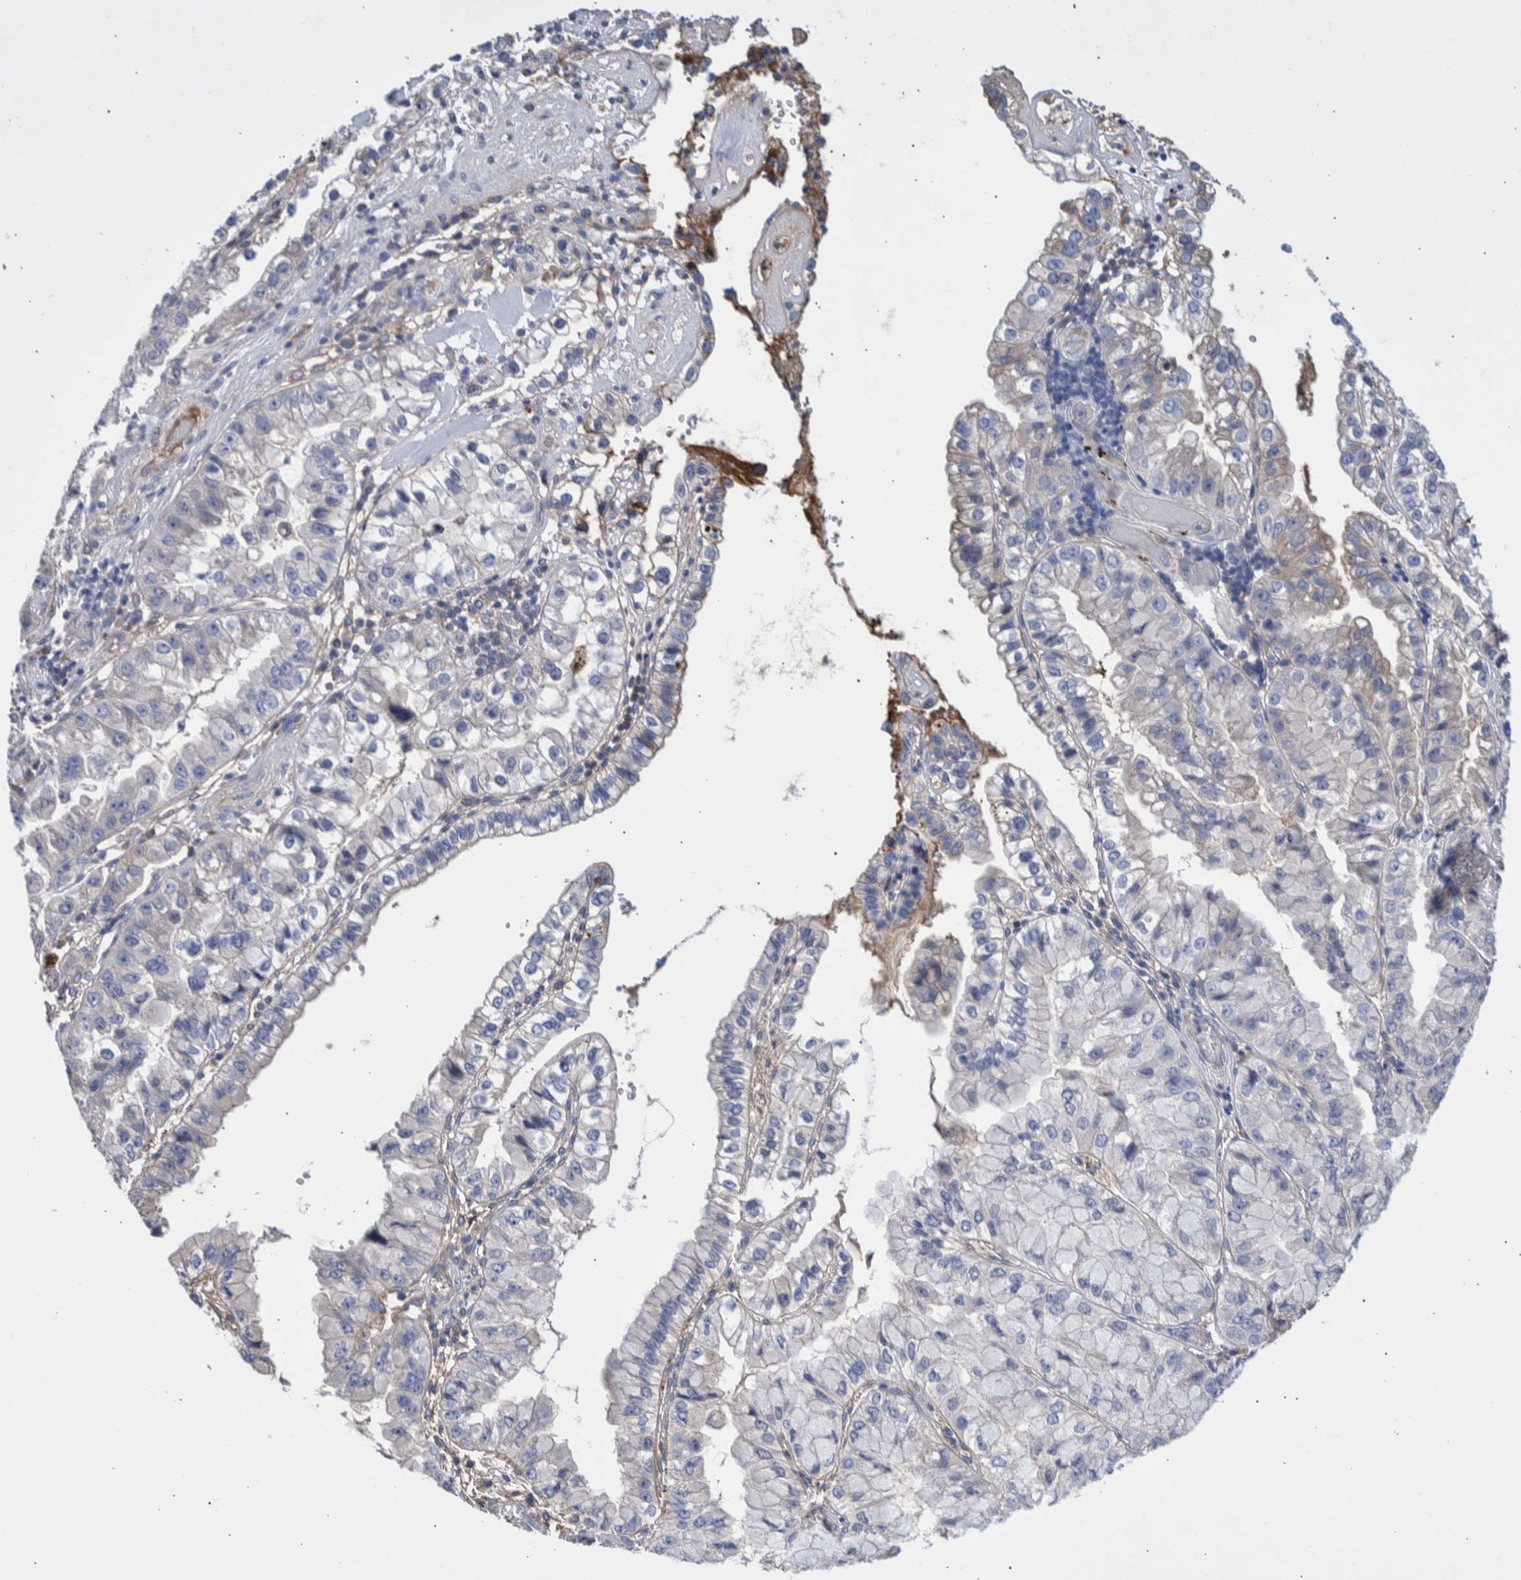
{"staining": {"intensity": "negative", "quantity": "none", "location": "none"}, "tissue": "liver cancer", "cell_type": "Tumor cells", "image_type": "cancer", "snomed": [{"axis": "morphology", "description": "Cholangiocarcinoma"}, {"axis": "topography", "description": "Liver"}], "caption": "Immunohistochemistry (IHC) of human liver cancer shows no staining in tumor cells.", "gene": "DLL4", "patient": {"sex": "female", "age": 79}}